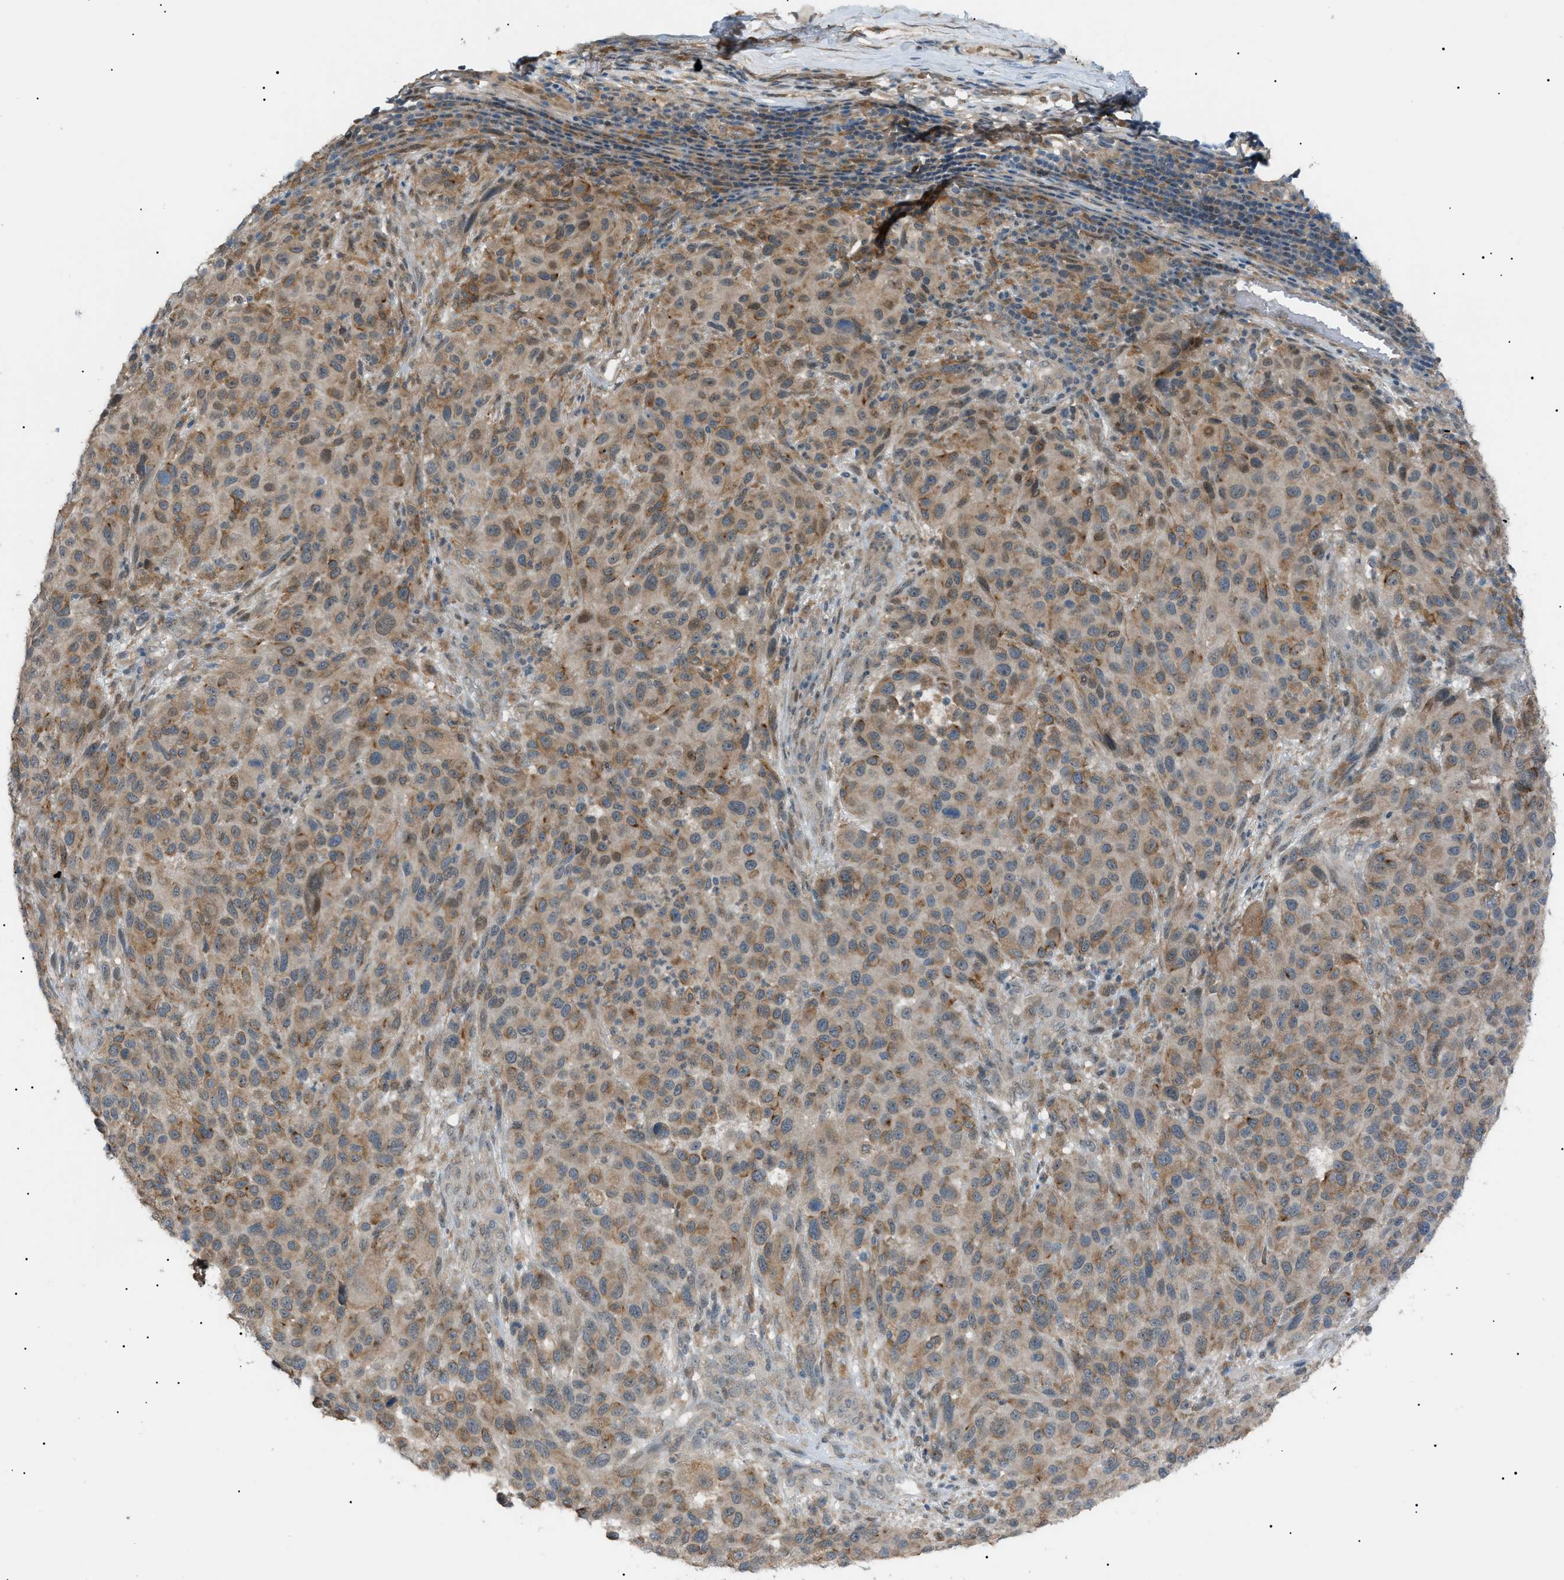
{"staining": {"intensity": "moderate", "quantity": ">75%", "location": "cytoplasmic/membranous"}, "tissue": "melanoma", "cell_type": "Tumor cells", "image_type": "cancer", "snomed": [{"axis": "morphology", "description": "Malignant melanoma, Metastatic site"}, {"axis": "topography", "description": "Lymph node"}], "caption": "IHC of human melanoma reveals medium levels of moderate cytoplasmic/membranous positivity in approximately >75% of tumor cells.", "gene": "LPIN2", "patient": {"sex": "male", "age": 61}}